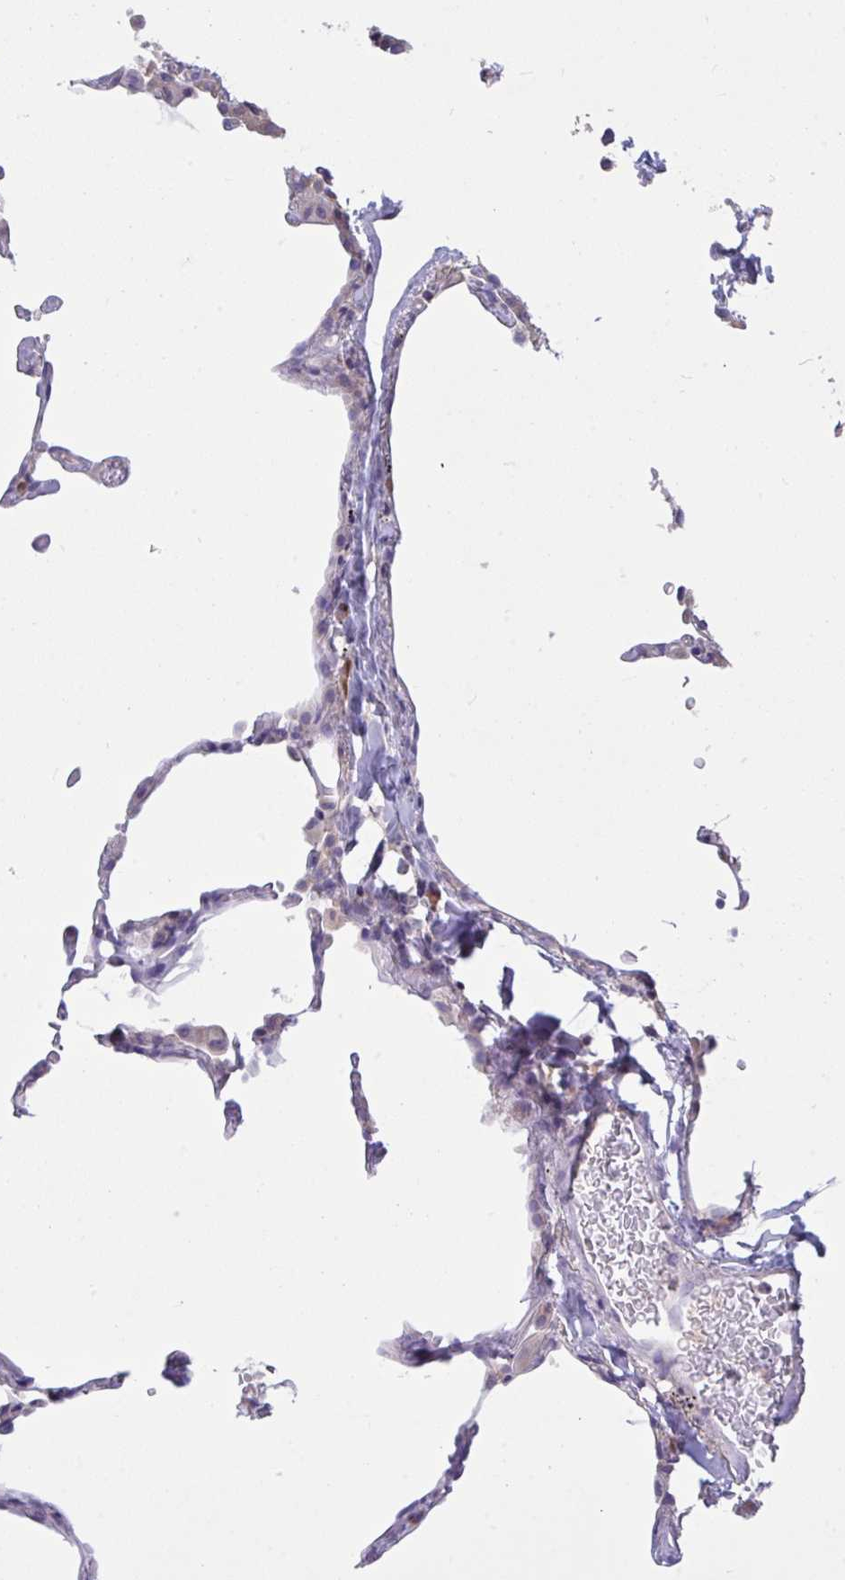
{"staining": {"intensity": "negative", "quantity": "none", "location": "none"}, "tissue": "lung", "cell_type": "Alveolar cells", "image_type": "normal", "snomed": [{"axis": "morphology", "description": "Normal tissue, NOS"}, {"axis": "topography", "description": "Lung"}], "caption": "Immunohistochemistry of benign lung exhibits no positivity in alveolar cells.", "gene": "TMEM41A", "patient": {"sex": "female", "age": 57}}